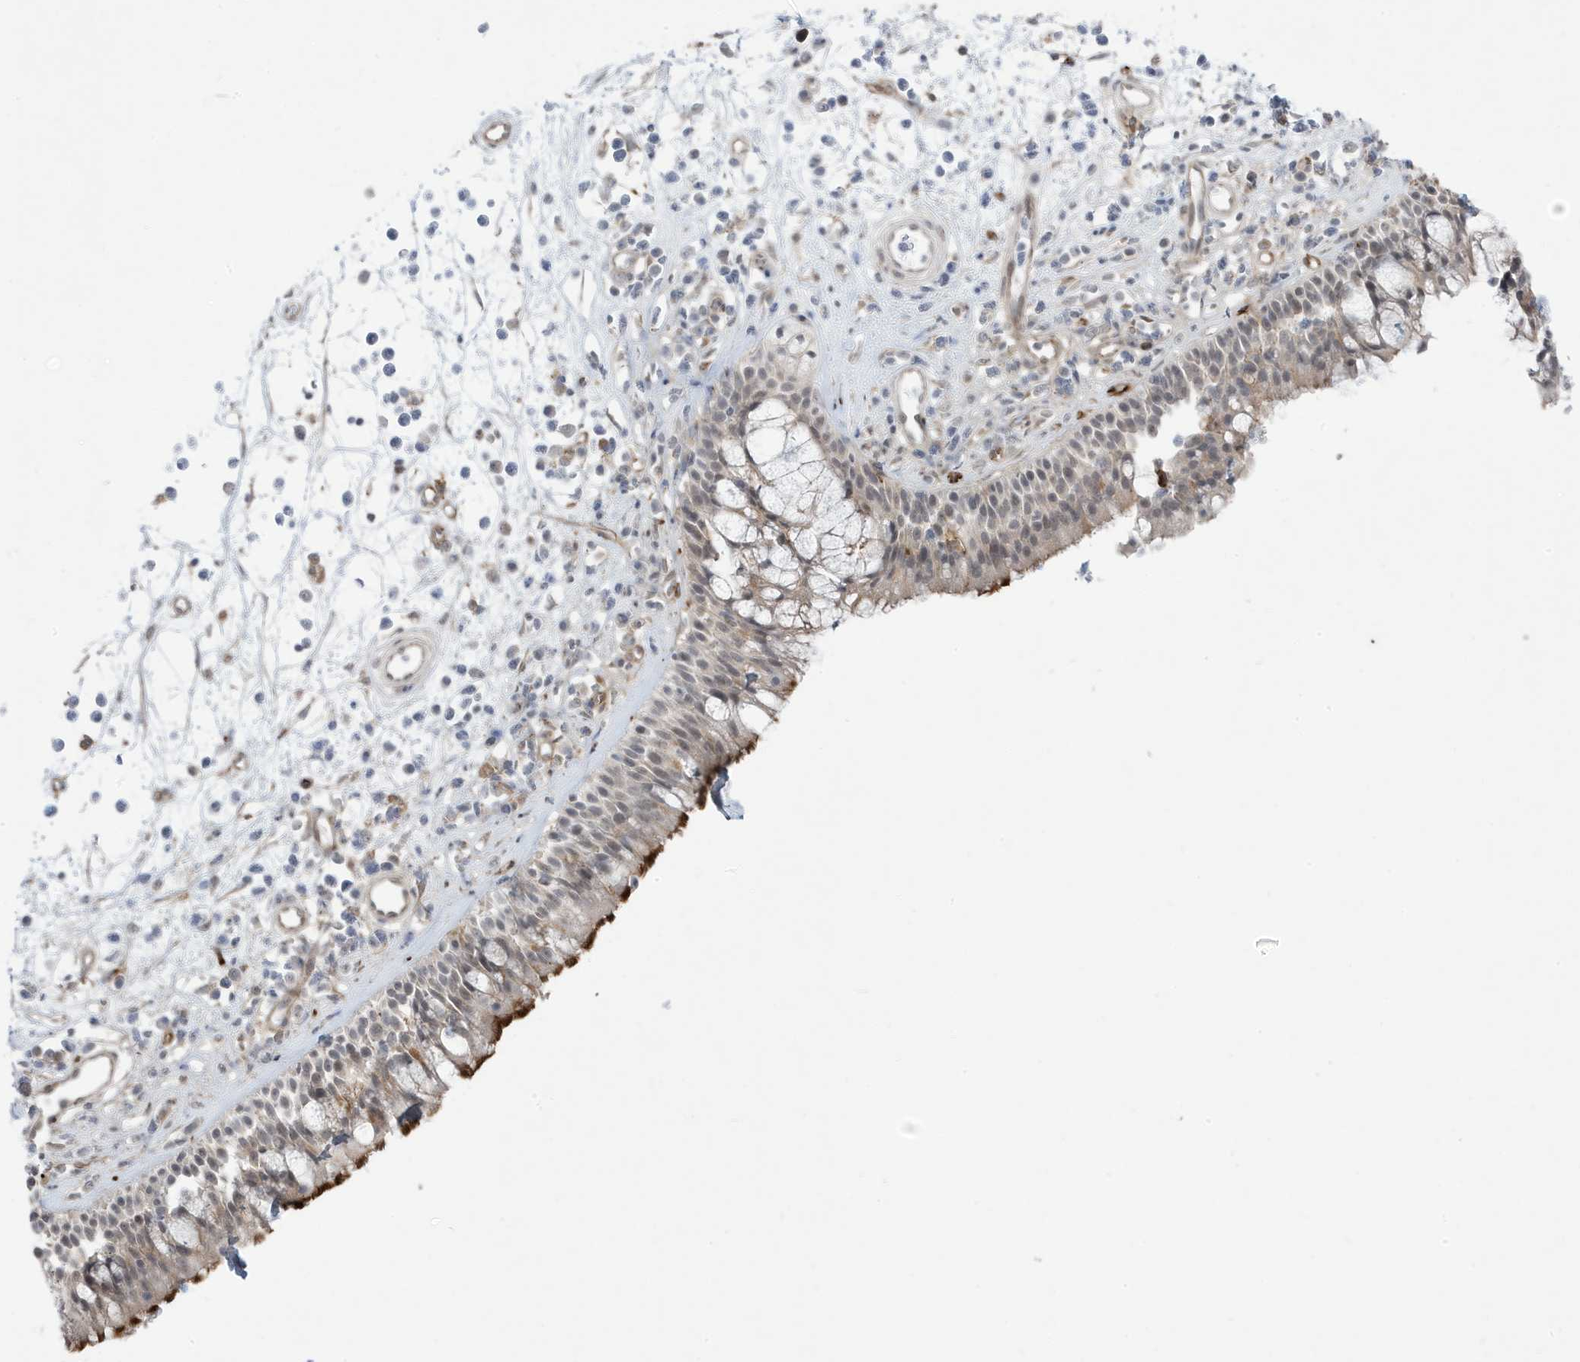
{"staining": {"intensity": "strong", "quantity": ">75%", "location": "cytoplasmic/membranous"}, "tissue": "nasopharynx", "cell_type": "Respiratory epithelial cells", "image_type": "normal", "snomed": [{"axis": "morphology", "description": "Normal tissue, NOS"}, {"axis": "morphology", "description": "Inflammation, NOS"}, {"axis": "morphology", "description": "Malignant melanoma, Metastatic site"}, {"axis": "topography", "description": "Nasopharynx"}], "caption": "Immunohistochemistry of normal human nasopharynx exhibits high levels of strong cytoplasmic/membranous expression in approximately >75% of respiratory epithelial cells.", "gene": "ADAMTSL3", "patient": {"sex": "male", "age": 70}}